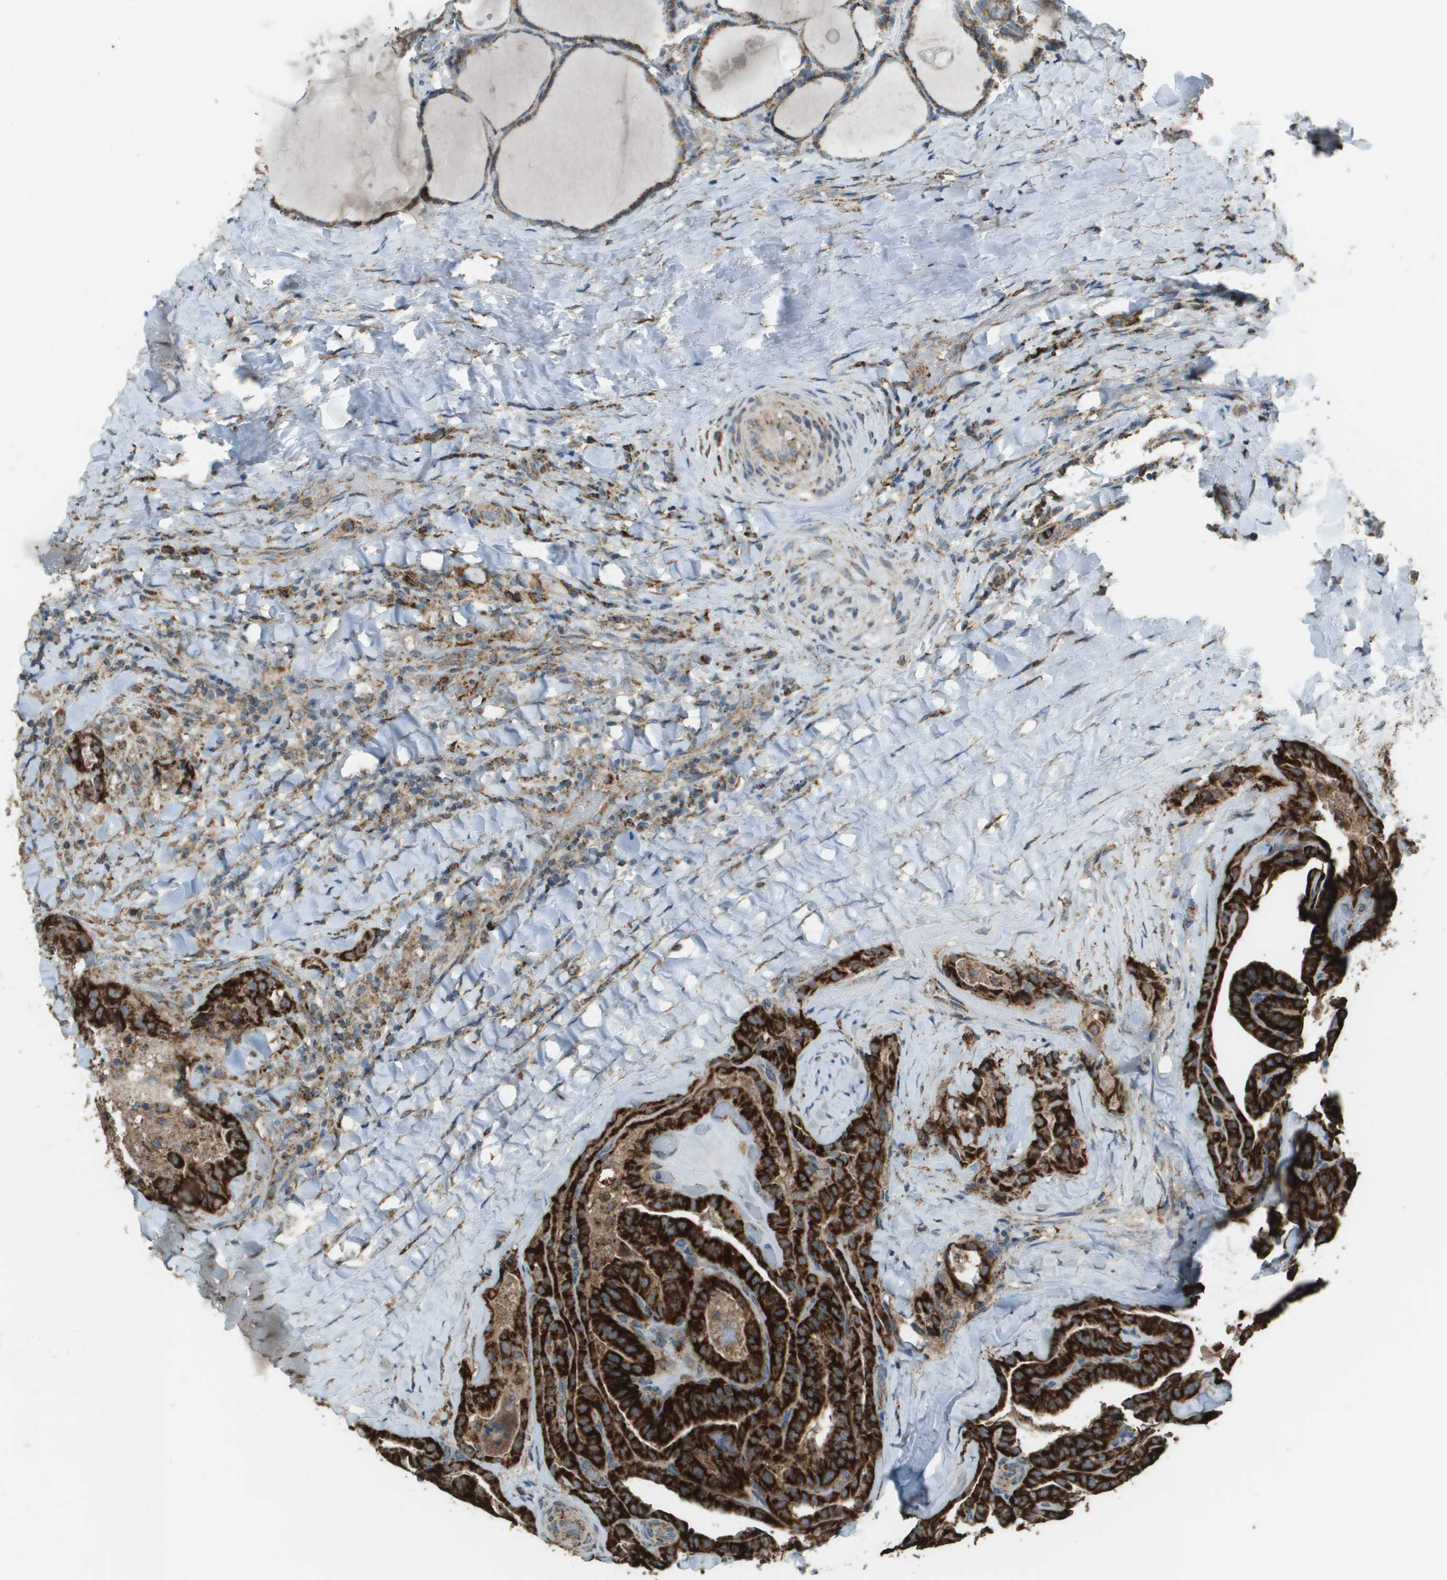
{"staining": {"intensity": "strong", "quantity": ">75%", "location": "cytoplasmic/membranous"}, "tissue": "thyroid cancer", "cell_type": "Tumor cells", "image_type": "cancer", "snomed": [{"axis": "morphology", "description": "Papillary adenocarcinoma, NOS"}, {"axis": "topography", "description": "Thyroid gland"}], "caption": "A brown stain highlights strong cytoplasmic/membranous expression of a protein in human thyroid cancer (papillary adenocarcinoma) tumor cells.", "gene": "FH", "patient": {"sex": "male", "age": 77}}